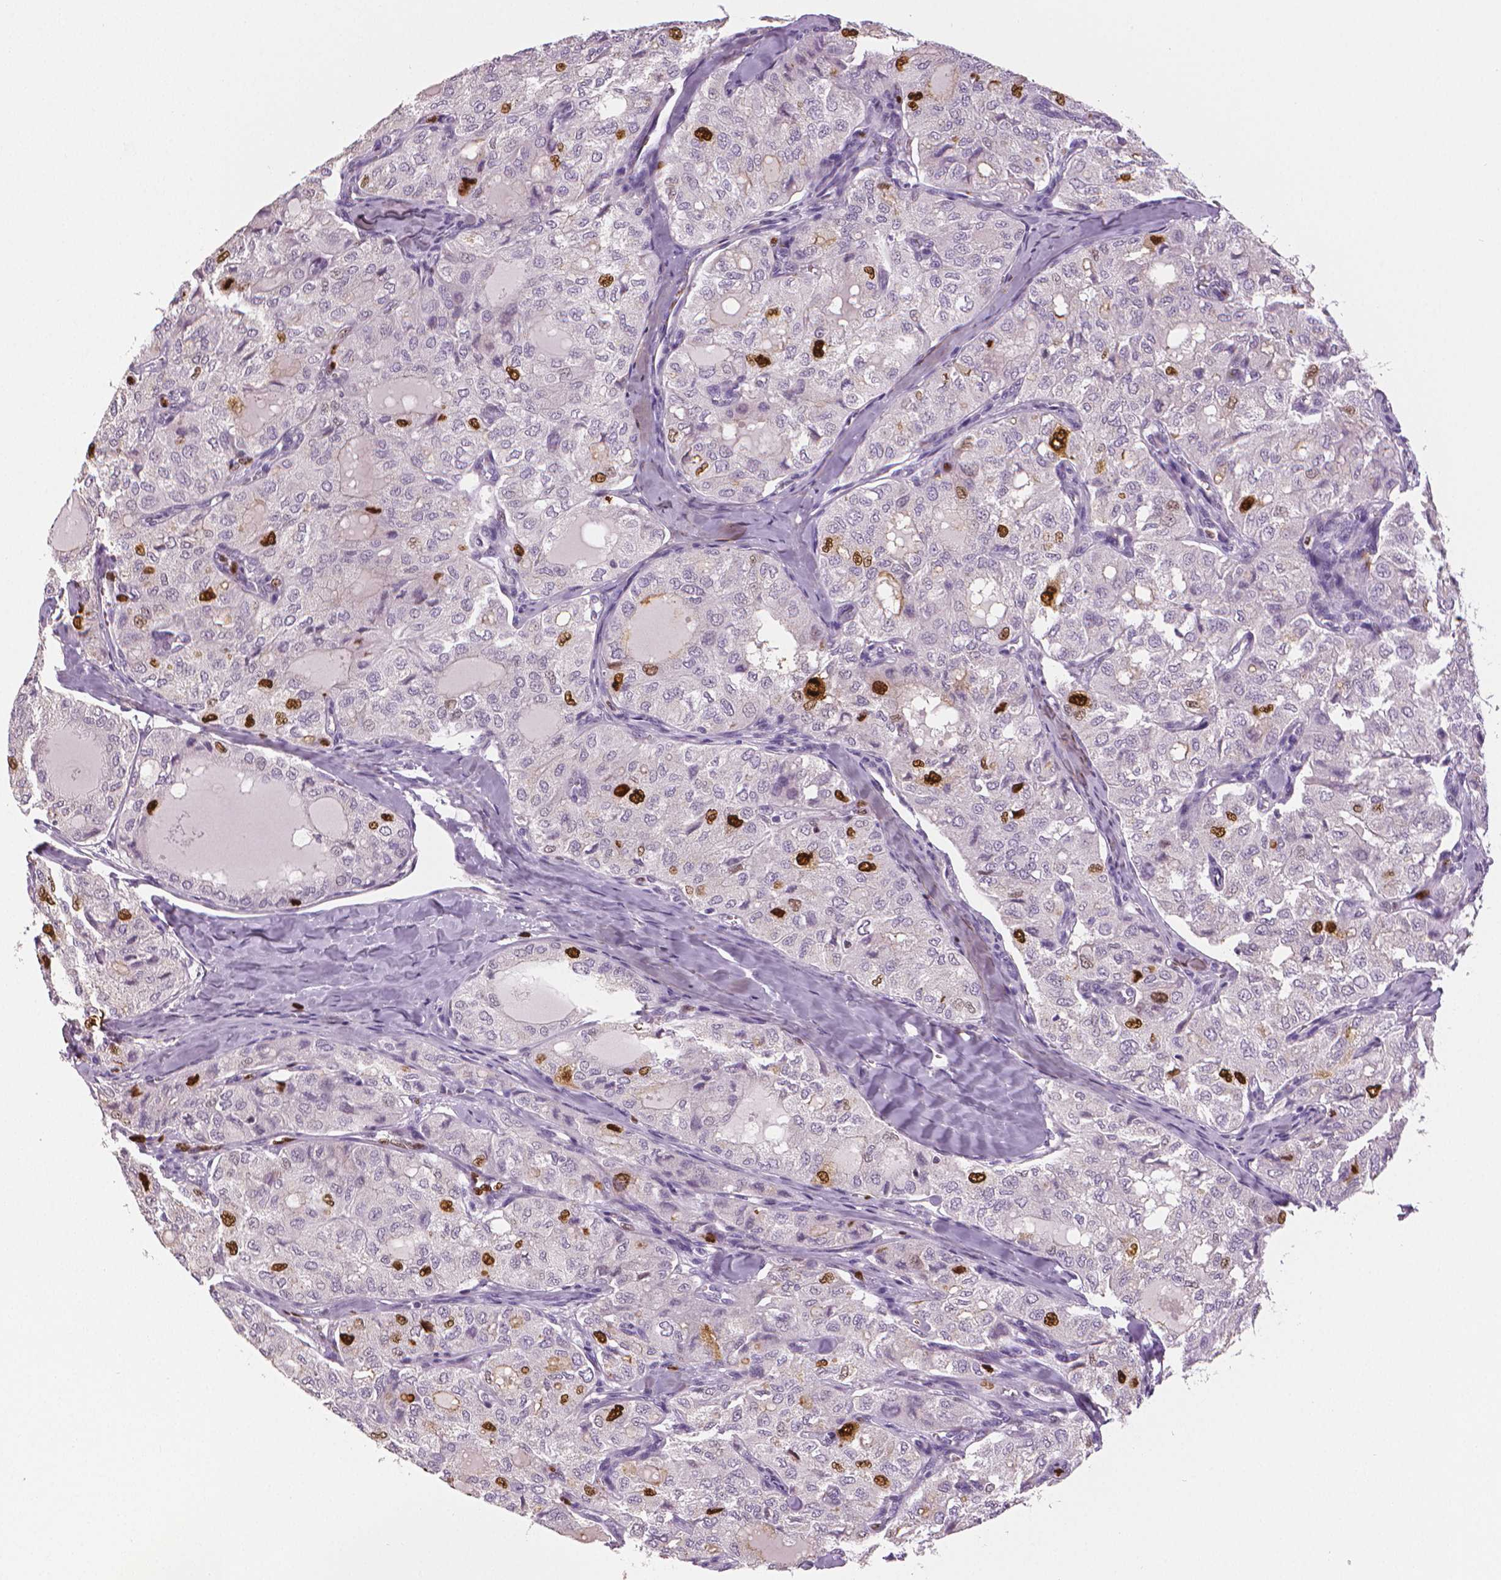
{"staining": {"intensity": "strong", "quantity": "<25%", "location": "nuclear"}, "tissue": "thyroid cancer", "cell_type": "Tumor cells", "image_type": "cancer", "snomed": [{"axis": "morphology", "description": "Follicular adenoma carcinoma, NOS"}, {"axis": "topography", "description": "Thyroid gland"}], "caption": "Strong nuclear expression for a protein is identified in approximately <25% of tumor cells of thyroid cancer (follicular adenoma carcinoma) using immunohistochemistry.", "gene": "MKI67", "patient": {"sex": "male", "age": 75}}